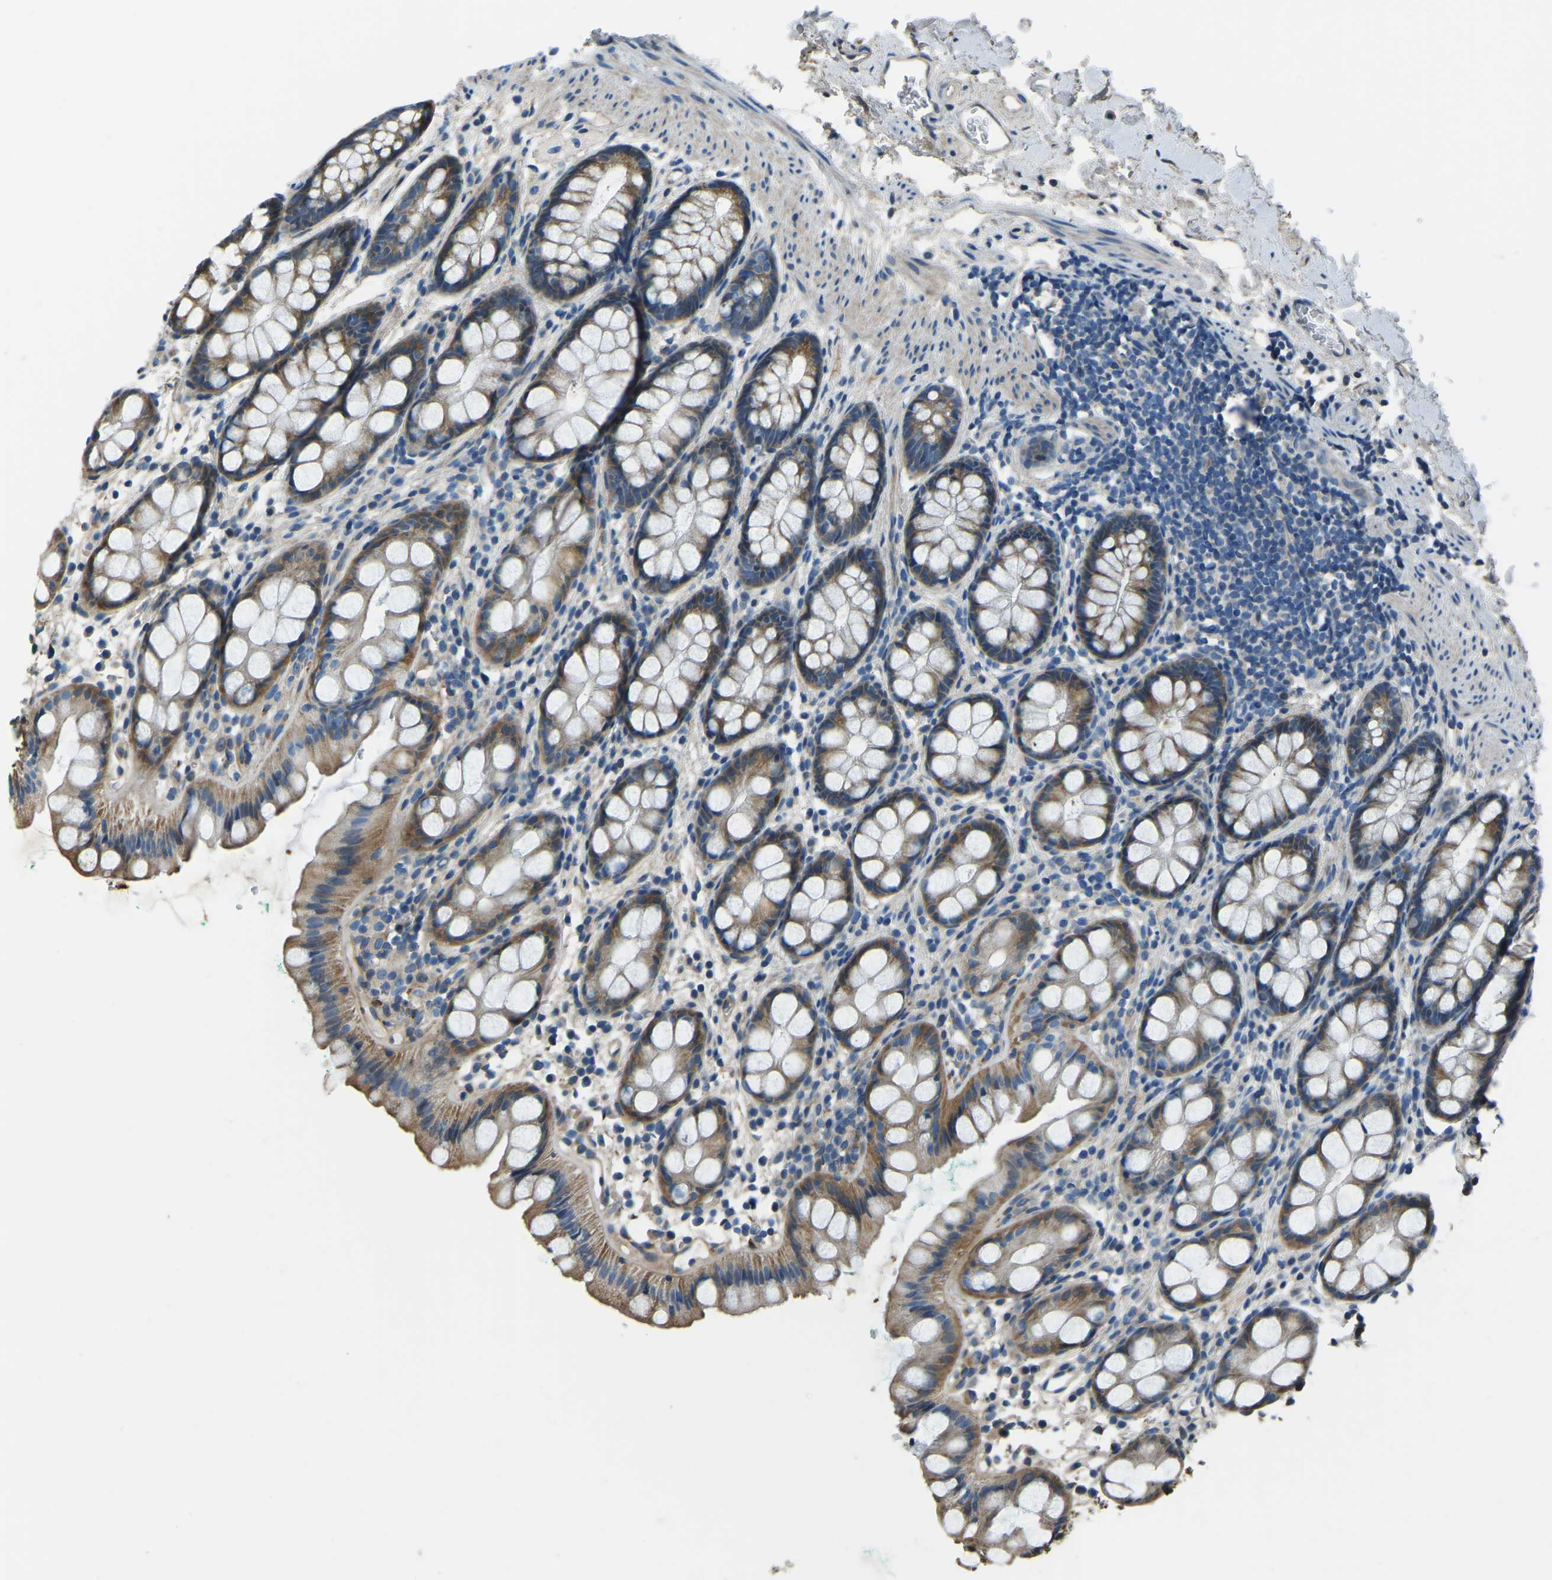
{"staining": {"intensity": "moderate", "quantity": ">75%", "location": "cytoplasmic/membranous"}, "tissue": "rectum", "cell_type": "Glandular cells", "image_type": "normal", "snomed": [{"axis": "morphology", "description": "Normal tissue, NOS"}, {"axis": "topography", "description": "Rectum"}], "caption": "Immunohistochemical staining of normal rectum shows moderate cytoplasmic/membranous protein positivity in approximately >75% of glandular cells. (brown staining indicates protein expression, while blue staining denotes nuclei).", "gene": "COL3A1", "patient": {"sex": "female", "age": 65}}